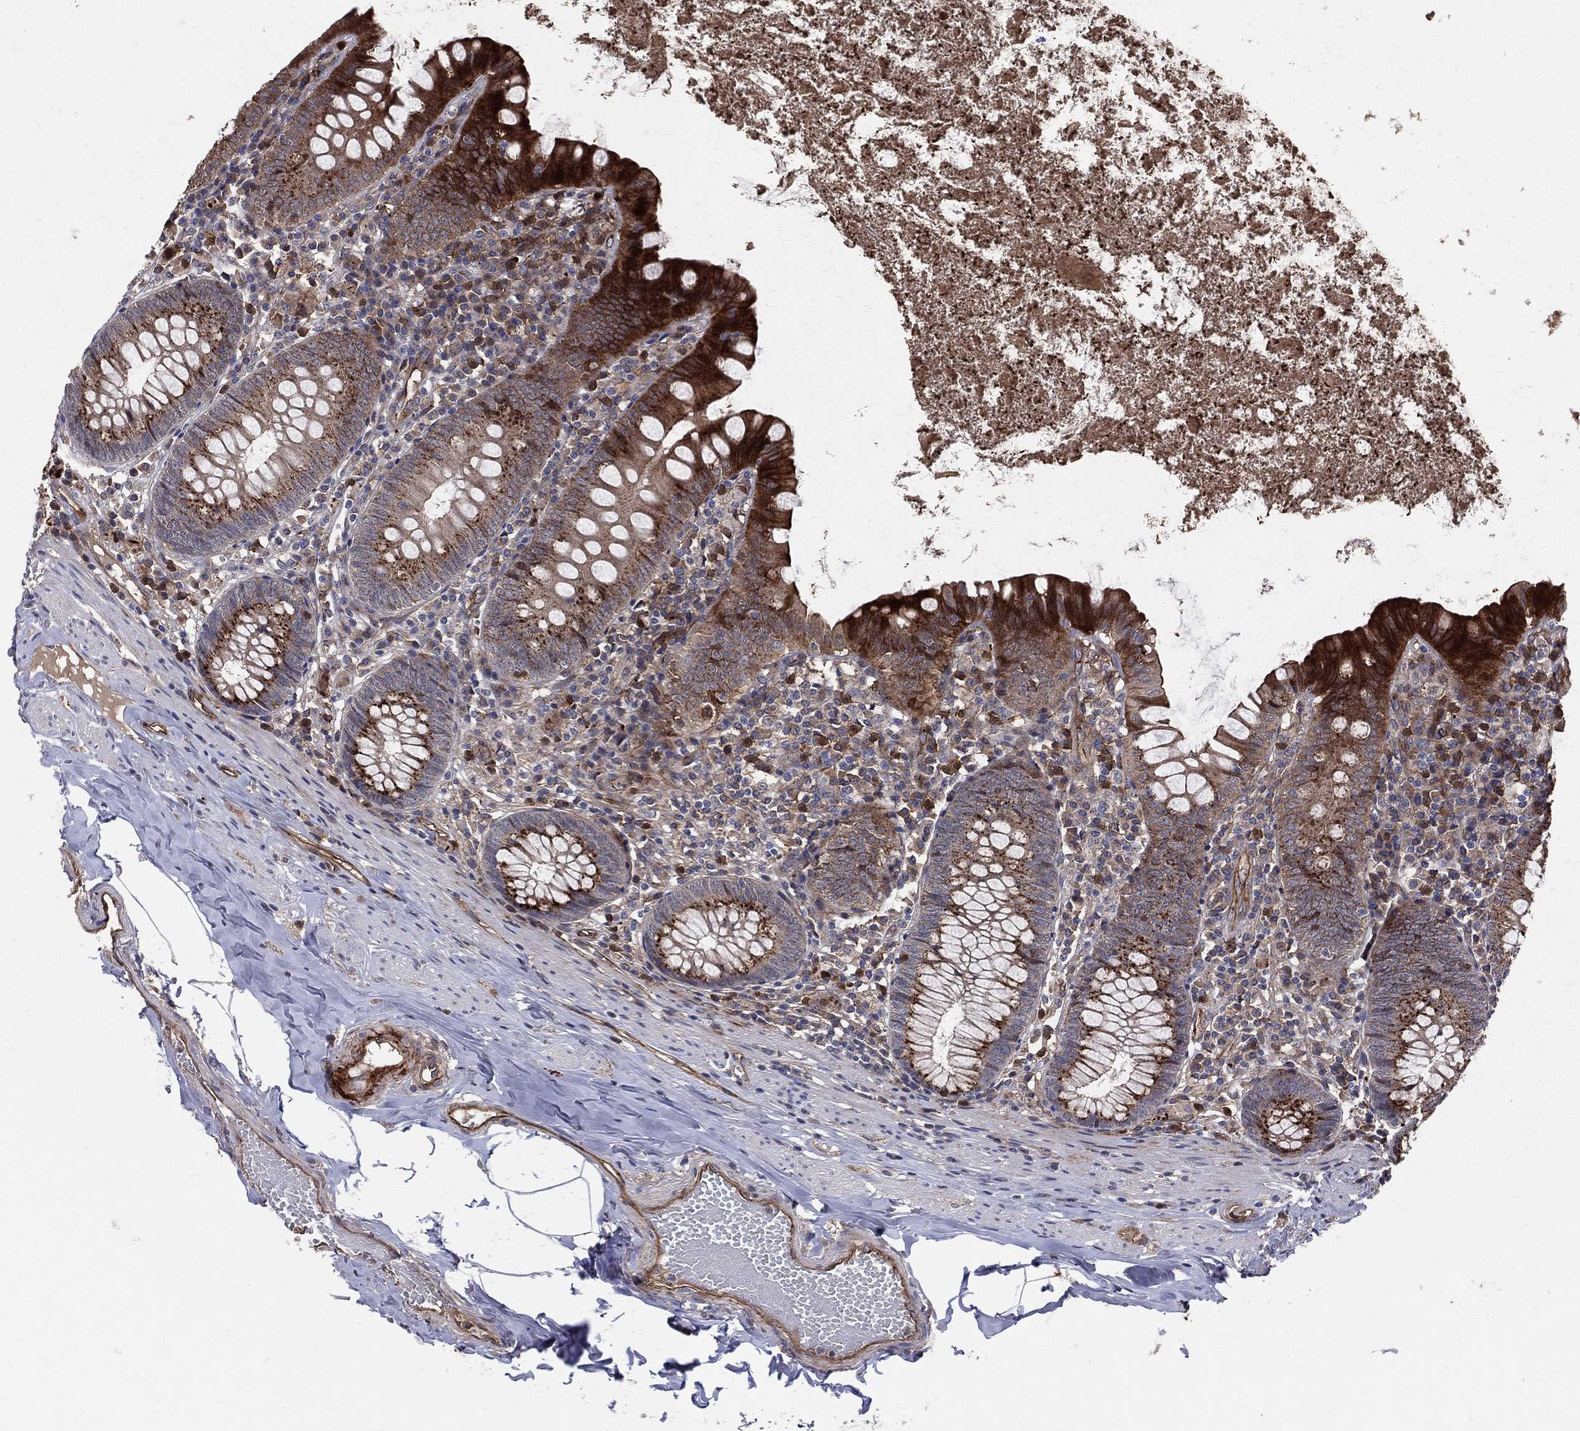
{"staining": {"intensity": "strong", "quantity": "25%-75%", "location": "cytoplasmic/membranous"}, "tissue": "appendix", "cell_type": "Glandular cells", "image_type": "normal", "snomed": [{"axis": "morphology", "description": "Normal tissue, NOS"}, {"axis": "topography", "description": "Appendix"}], "caption": "An IHC micrograph of benign tissue is shown. Protein staining in brown shows strong cytoplasmic/membranous positivity in appendix within glandular cells. Using DAB (brown) and hematoxylin (blue) stains, captured at high magnification using brightfield microscopy.", "gene": "ENTPD1", "patient": {"sex": "female", "age": 82}}